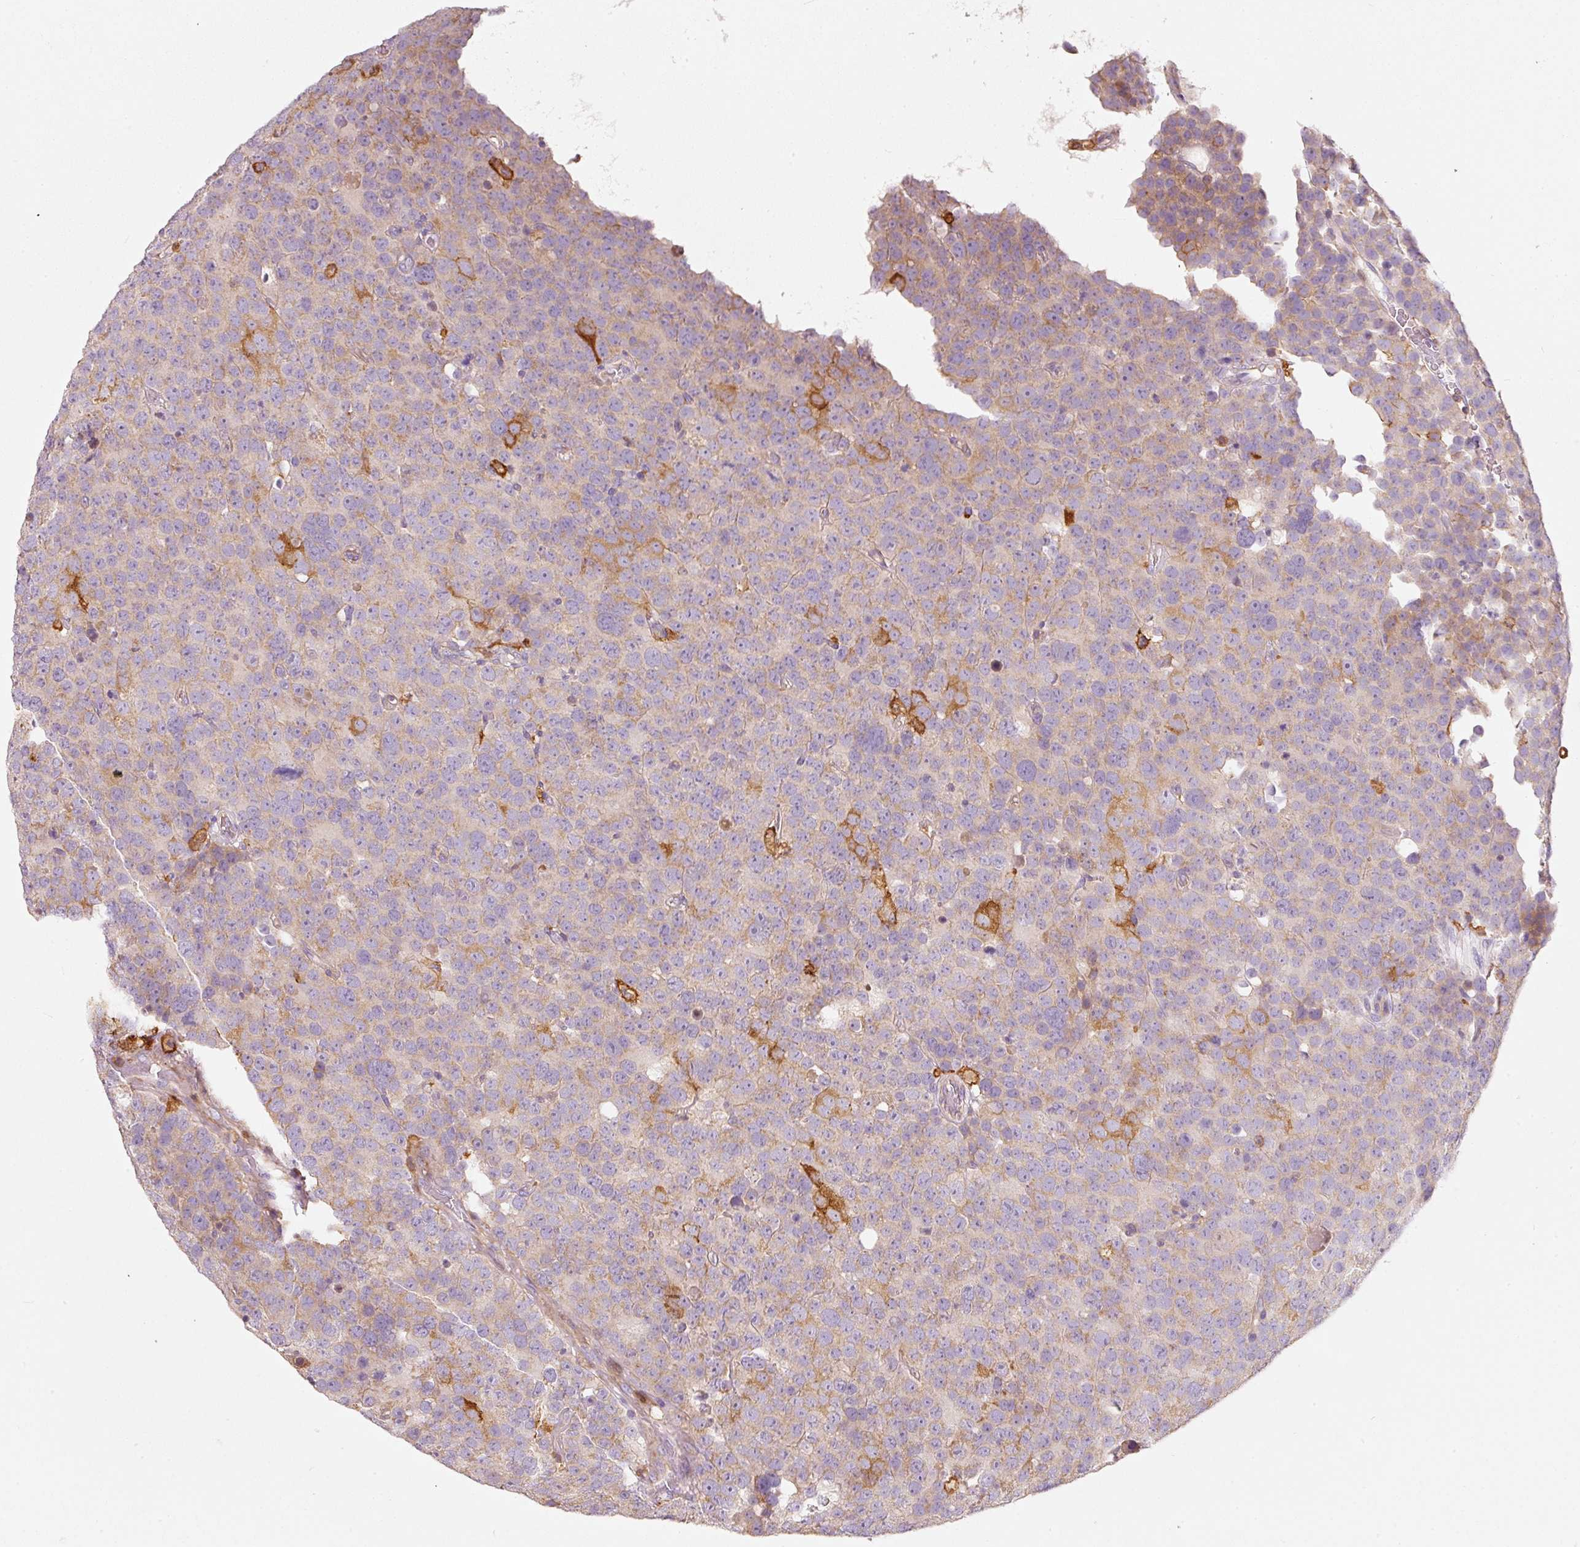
{"staining": {"intensity": "moderate", "quantity": "<25%", "location": "cytoplasmic/membranous"}, "tissue": "testis cancer", "cell_type": "Tumor cells", "image_type": "cancer", "snomed": [{"axis": "morphology", "description": "Seminoma, NOS"}, {"axis": "topography", "description": "Testis"}], "caption": "High-magnification brightfield microscopy of testis seminoma stained with DAB (3,3'-diaminobenzidine) (brown) and counterstained with hematoxylin (blue). tumor cells exhibit moderate cytoplasmic/membranous expression is present in approximately<25% of cells. The protein is shown in brown color, while the nuclei are stained blue.", "gene": "IQGAP2", "patient": {"sex": "male", "age": 71}}